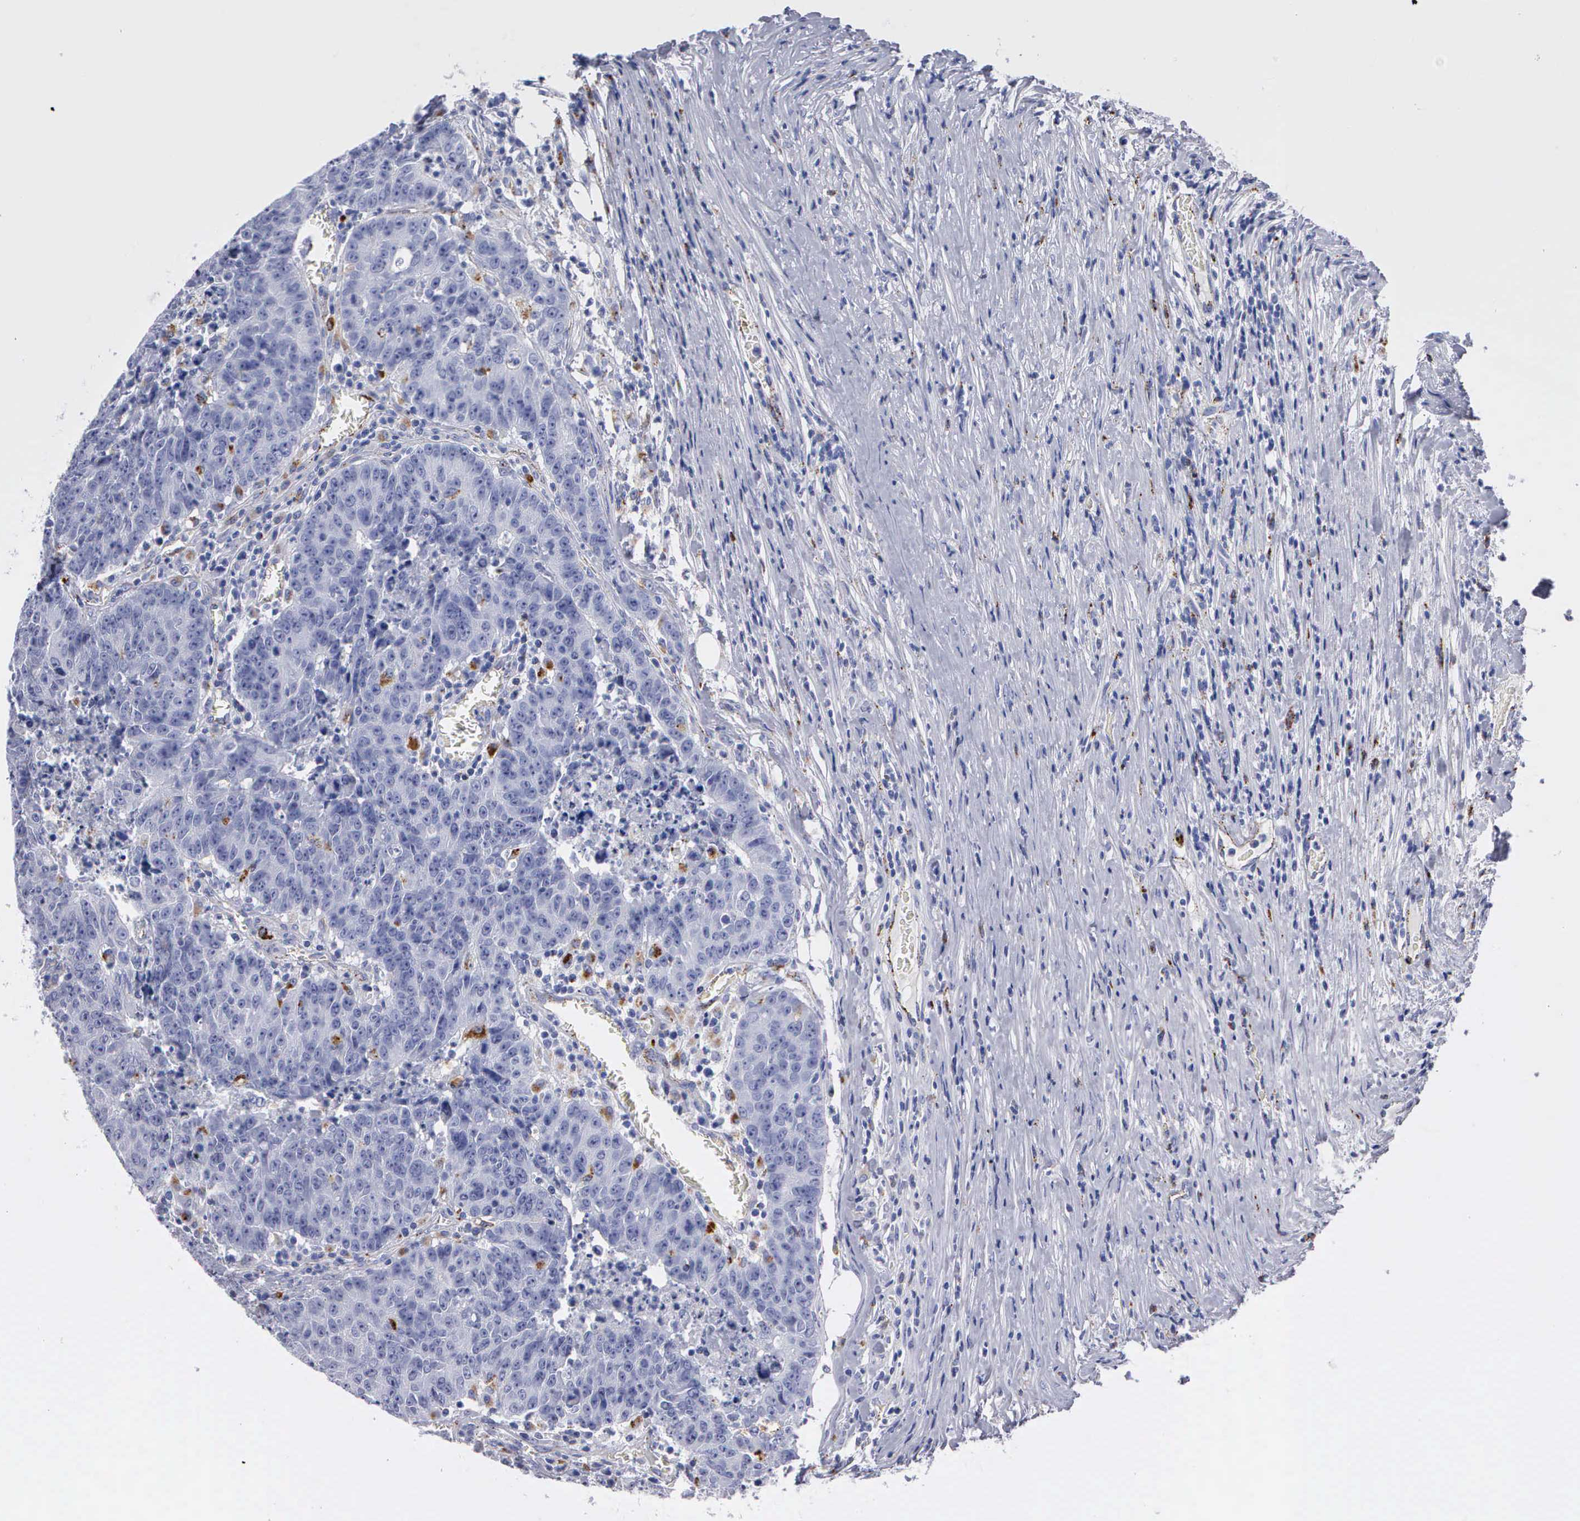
{"staining": {"intensity": "negative", "quantity": "none", "location": "none"}, "tissue": "colorectal cancer", "cell_type": "Tumor cells", "image_type": "cancer", "snomed": [{"axis": "morphology", "description": "Adenocarcinoma, NOS"}, {"axis": "topography", "description": "Colon"}], "caption": "High magnification brightfield microscopy of adenocarcinoma (colorectal) stained with DAB (brown) and counterstained with hematoxylin (blue): tumor cells show no significant staining. Nuclei are stained in blue.", "gene": "CTSL", "patient": {"sex": "female", "age": 53}}